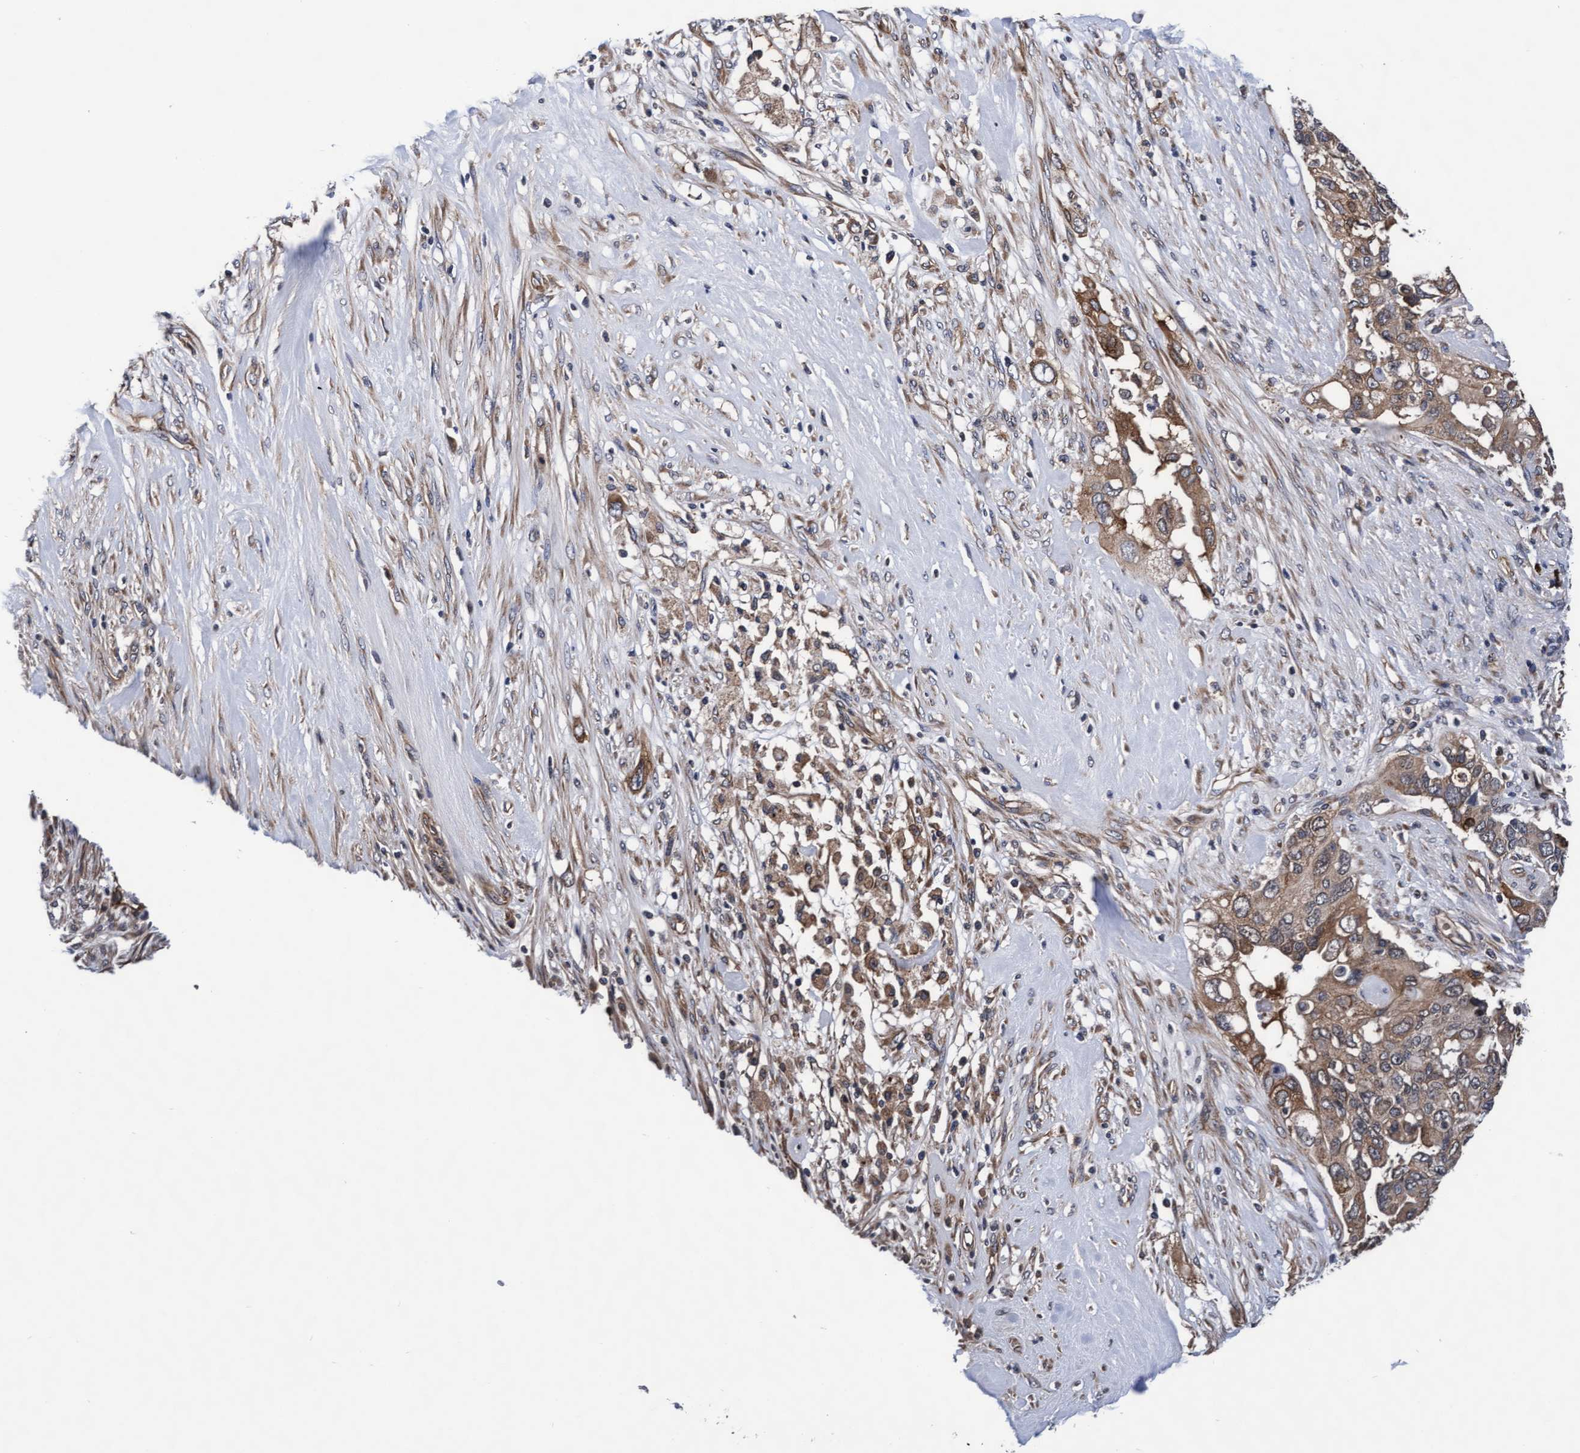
{"staining": {"intensity": "moderate", "quantity": ">75%", "location": "cytoplasmic/membranous"}, "tissue": "pancreatic cancer", "cell_type": "Tumor cells", "image_type": "cancer", "snomed": [{"axis": "morphology", "description": "Adenocarcinoma, NOS"}, {"axis": "topography", "description": "Pancreas"}], "caption": "There is medium levels of moderate cytoplasmic/membranous expression in tumor cells of pancreatic cancer (adenocarcinoma), as demonstrated by immunohistochemical staining (brown color).", "gene": "EFCAB13", "patient": {"sex": "female", "age": 56}}